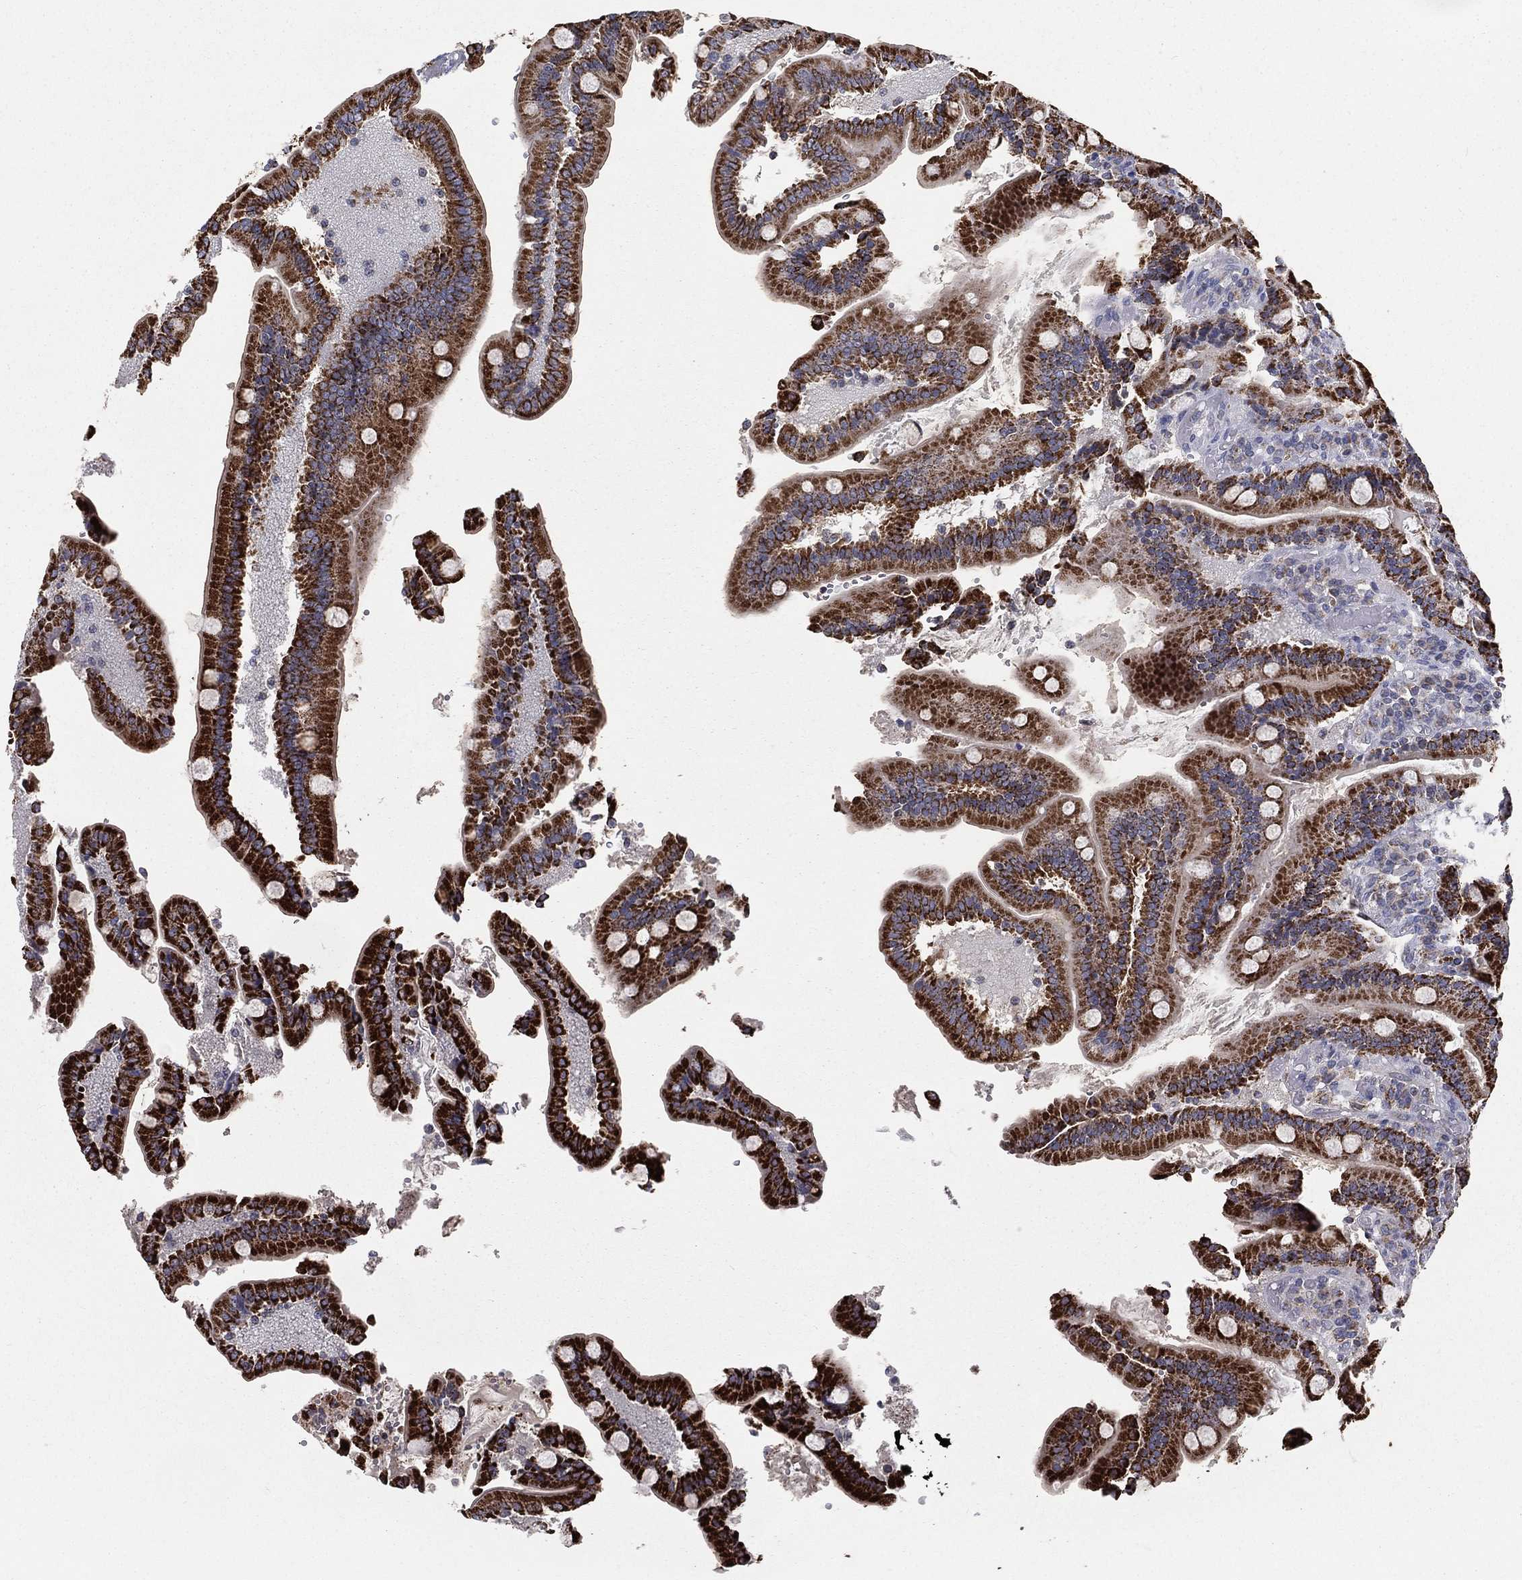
{"staining": {"intensity": "strong", "quantity": ">75%", "location": "cytoplasmic/membranous"}, "tissue": "duodenum", "cell_type": "Glandular cells", "image_type": "normal", "snomed": [{"axis": "morphology", "description": "Normal tissue, NOS"}, {"axis": "topography", "description": "Duodenum"}], "caption": "Immunohistochemical staining of unremarkable human duodenum exhibits strong cytoplasmic/membranous protein expression in about >75% of glandular cells.", "gene": "HADH", "patient": {"sex": "female", "age": 62}}